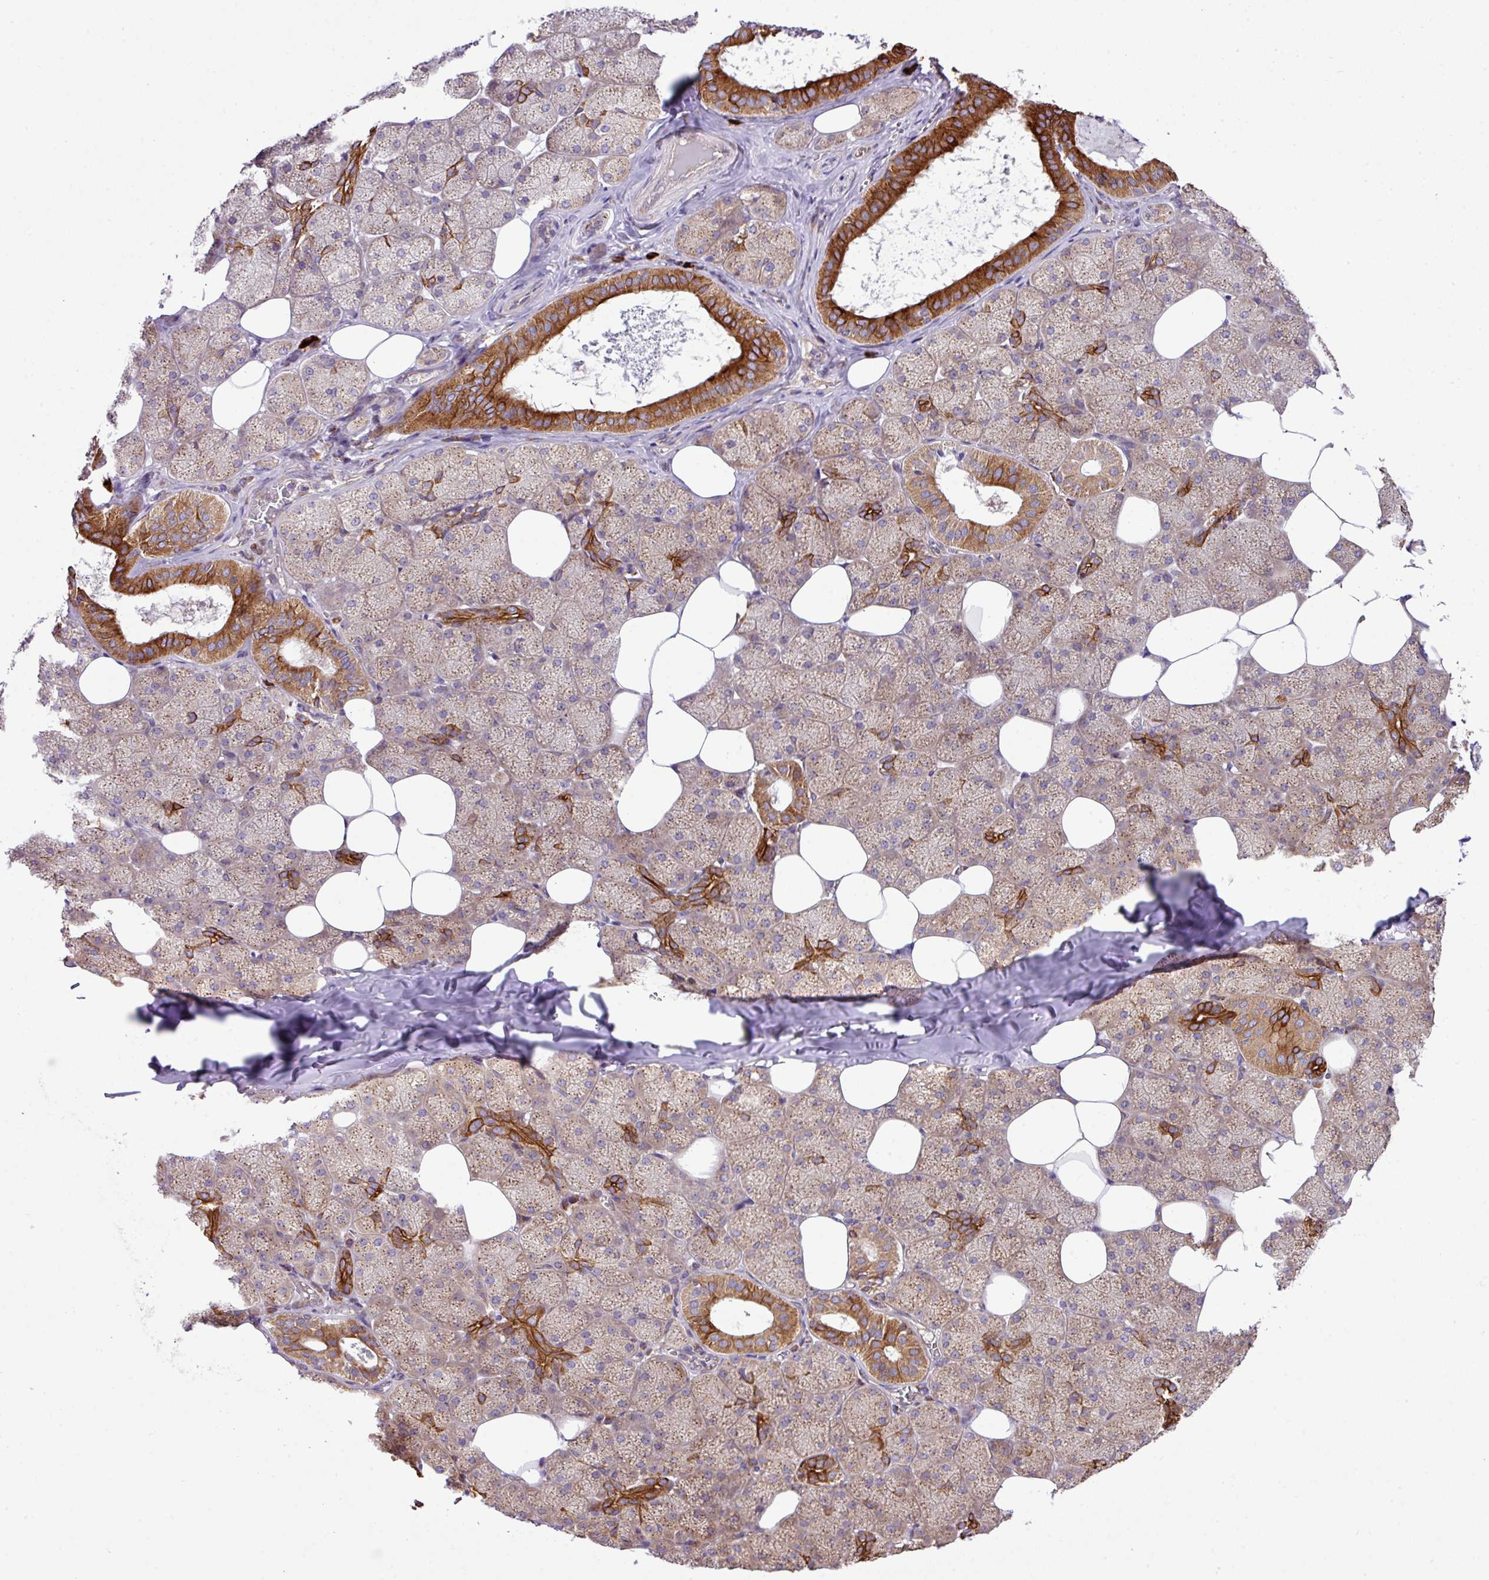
{"staining": {"intensity": "strong", "quantity": "25%-75%", "location": "cytoplasmic/membranous"}, "tissue": "salivary gland", "cell_type": "Glandular cells", "image_type": "normal", "snomed": [{"axis": "morphology", "description": "Normal tissue, NOS"}, {"axis": "topography", "description": "Salivary gland"}, {"axis": "topography", "description": "Peripheral nerve tissue"}], "caption": "Salivary gland stained for a protein shows strong cytoplasmic/membranous positivity in glandular cells. Ihc stains the protein of interest in brown and the nuclei are stained blue.", "gene": "ZNF569", "patient": {"sex": "male", "age": 38}}